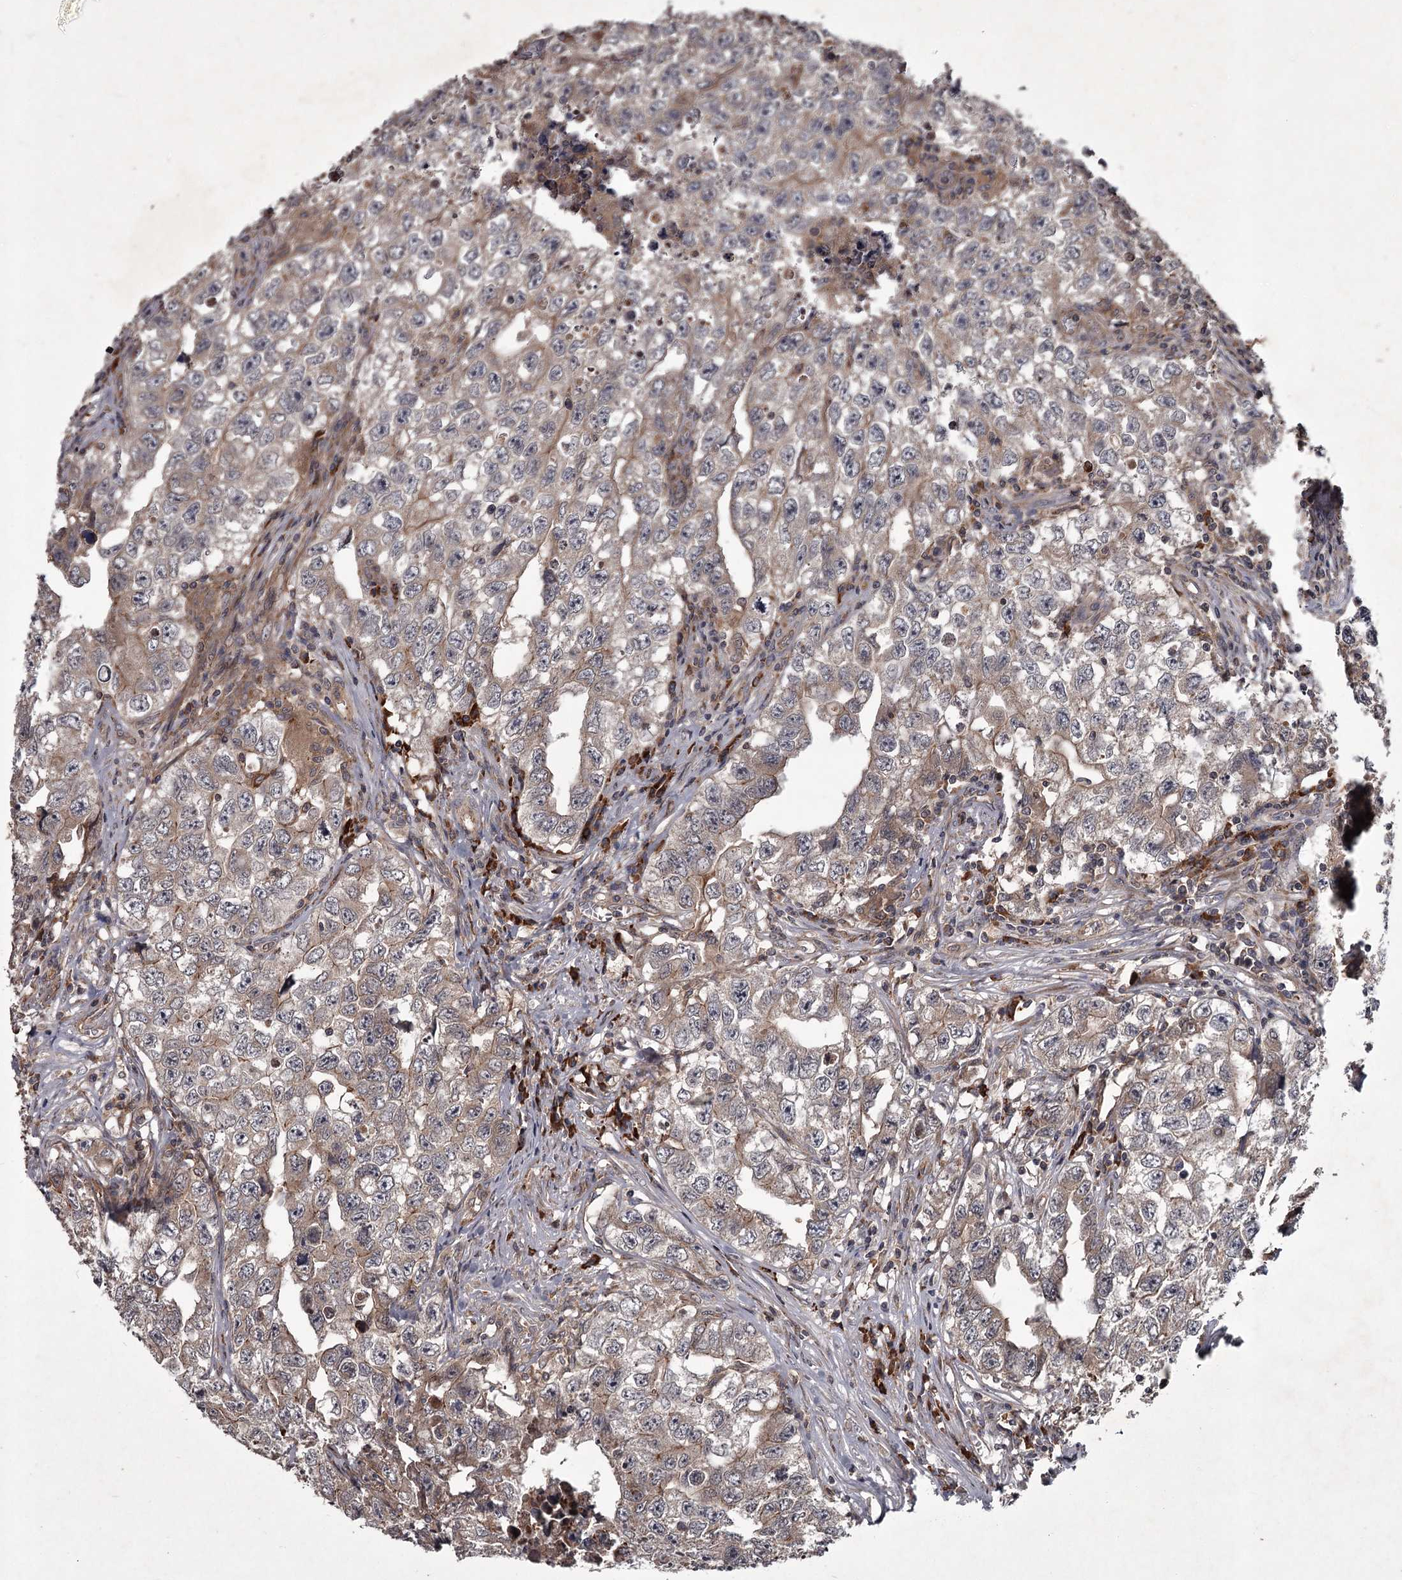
{"staining": {"intensity": "weak", "quantity": ">75%", "location": "cytoplasmic/membranous"}, "tissue": "testis cancer", "cell_type": "Tumor cells", "image_type": "cancer", "snomed": [{"axis": "morphology", "description": "Seminoma, NOS"}, {"axis": "morphology", "description": "Carcinoma, Embryonal, NOS"}, {"axis": "topography", "description": "Testis"}], "caption": "Protein expression analysis of human seminoma (testis) reveals weak cytoplasmic/membranous expression in about >75% of tumor cells. Immunohistochemistry stains the protein in brown and the nuclei are stained blue.", "gene": "UNC93B1", "patient": {"sex": "male", "age": 43}}